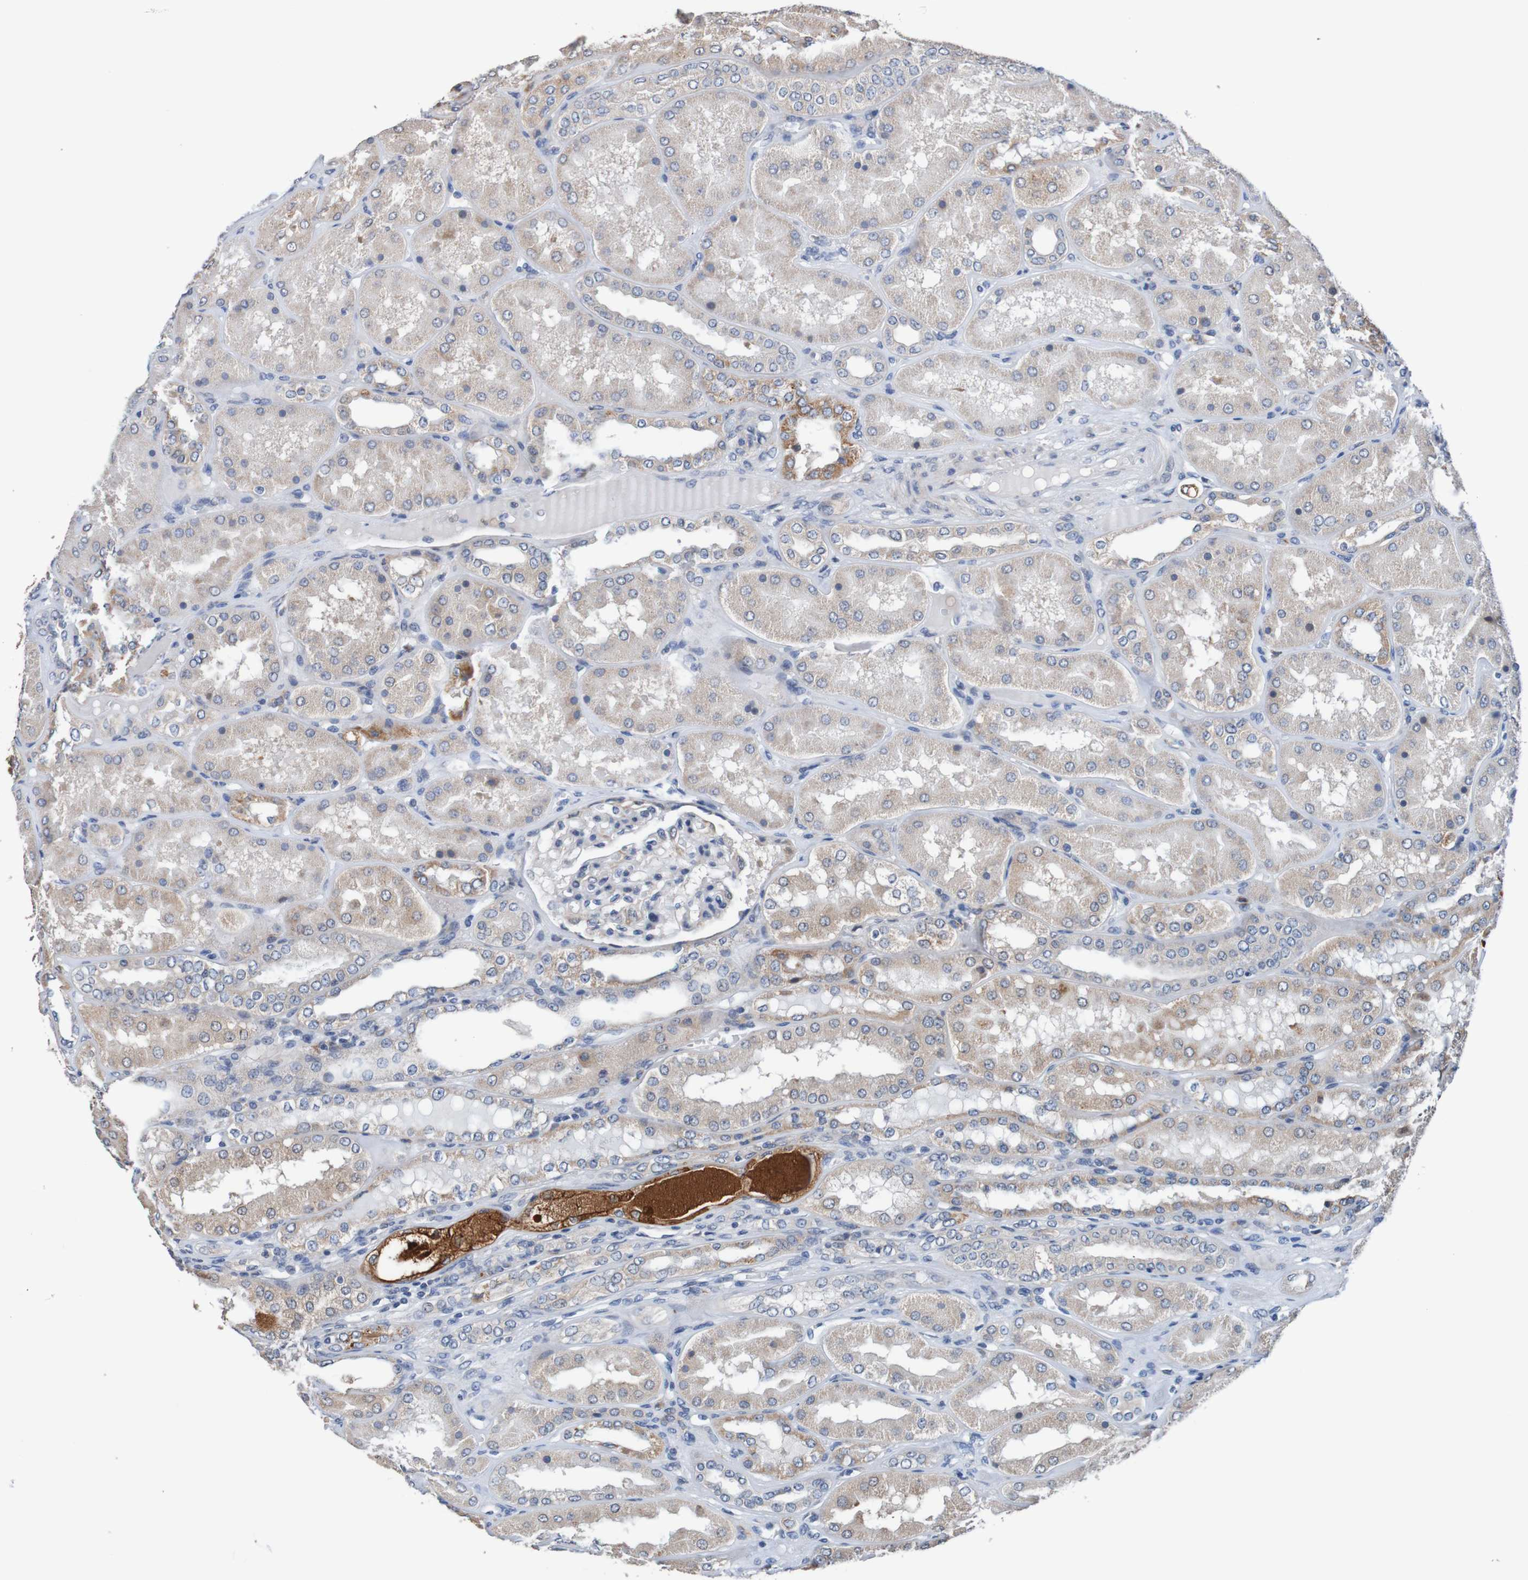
{"staining": {"intensity": "weak", "quantity": "<25%", "location": "cytoplasmic/membranous"}, "tissue": "kidney", "cell_type": "Cells in glomeruli", "image_type": "normal", "snomed": [{"axis": "morphology", "description": "Normal tissue, NOS"}, {"axis": "topography", "description": "Kidney"}], "caption": "Micrograph shows no significant protein staining in cells in glomeruli of unremarkable kidney. (Stains: DAB (3,3'-diaminobenzidine) IHC with hematoxylin counter stain, Microscopy: brightfield microscopy at high magnification).", "gene": "FIBP", "patient": {"sex": "female", "age": 56}}